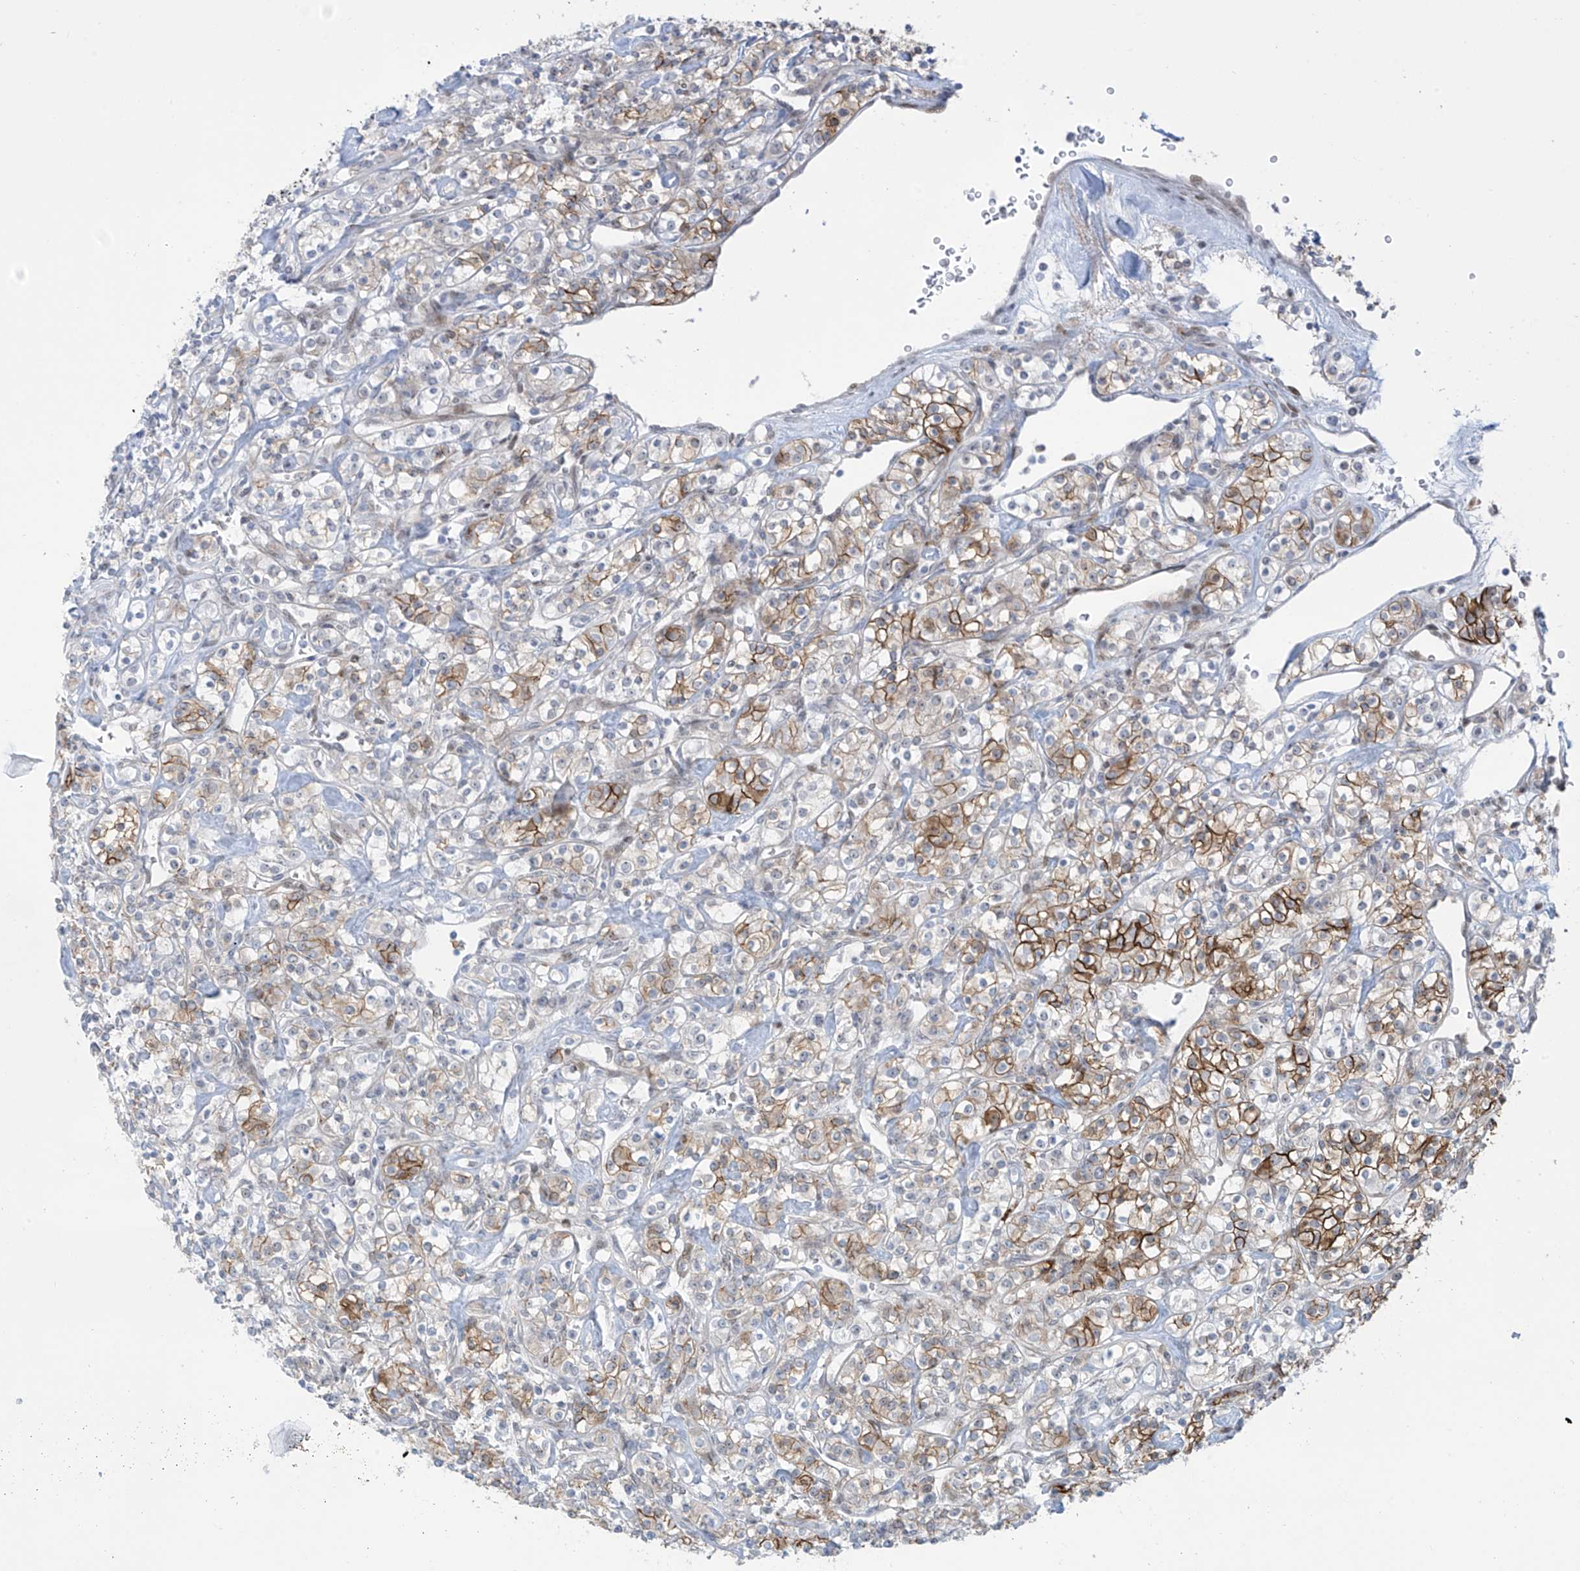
{"staining": {"intensity": "moderate", "quantity": "25%-75%", "location": "cytoplasmic/membranous"}, "tissue": "renal cancer", "cell_type": "Tumor cells", "image_type": "cancer", "snomed": [{"axis": "morphology", "description": "Adenocarcinoma, NOS"}, {"axis": "topography", "description": "Kidney"}], "caption": "Immunohistochemistry (DAB (3,3'-diaminobenzidine)) staining of renal adenocarcinoma shows moderate cytoplasmic/membranous protein positivity in approximately 25%-75% of tumor cells.", "gene": "LIN9", "patient": {"sex": "male", "age": 77}}